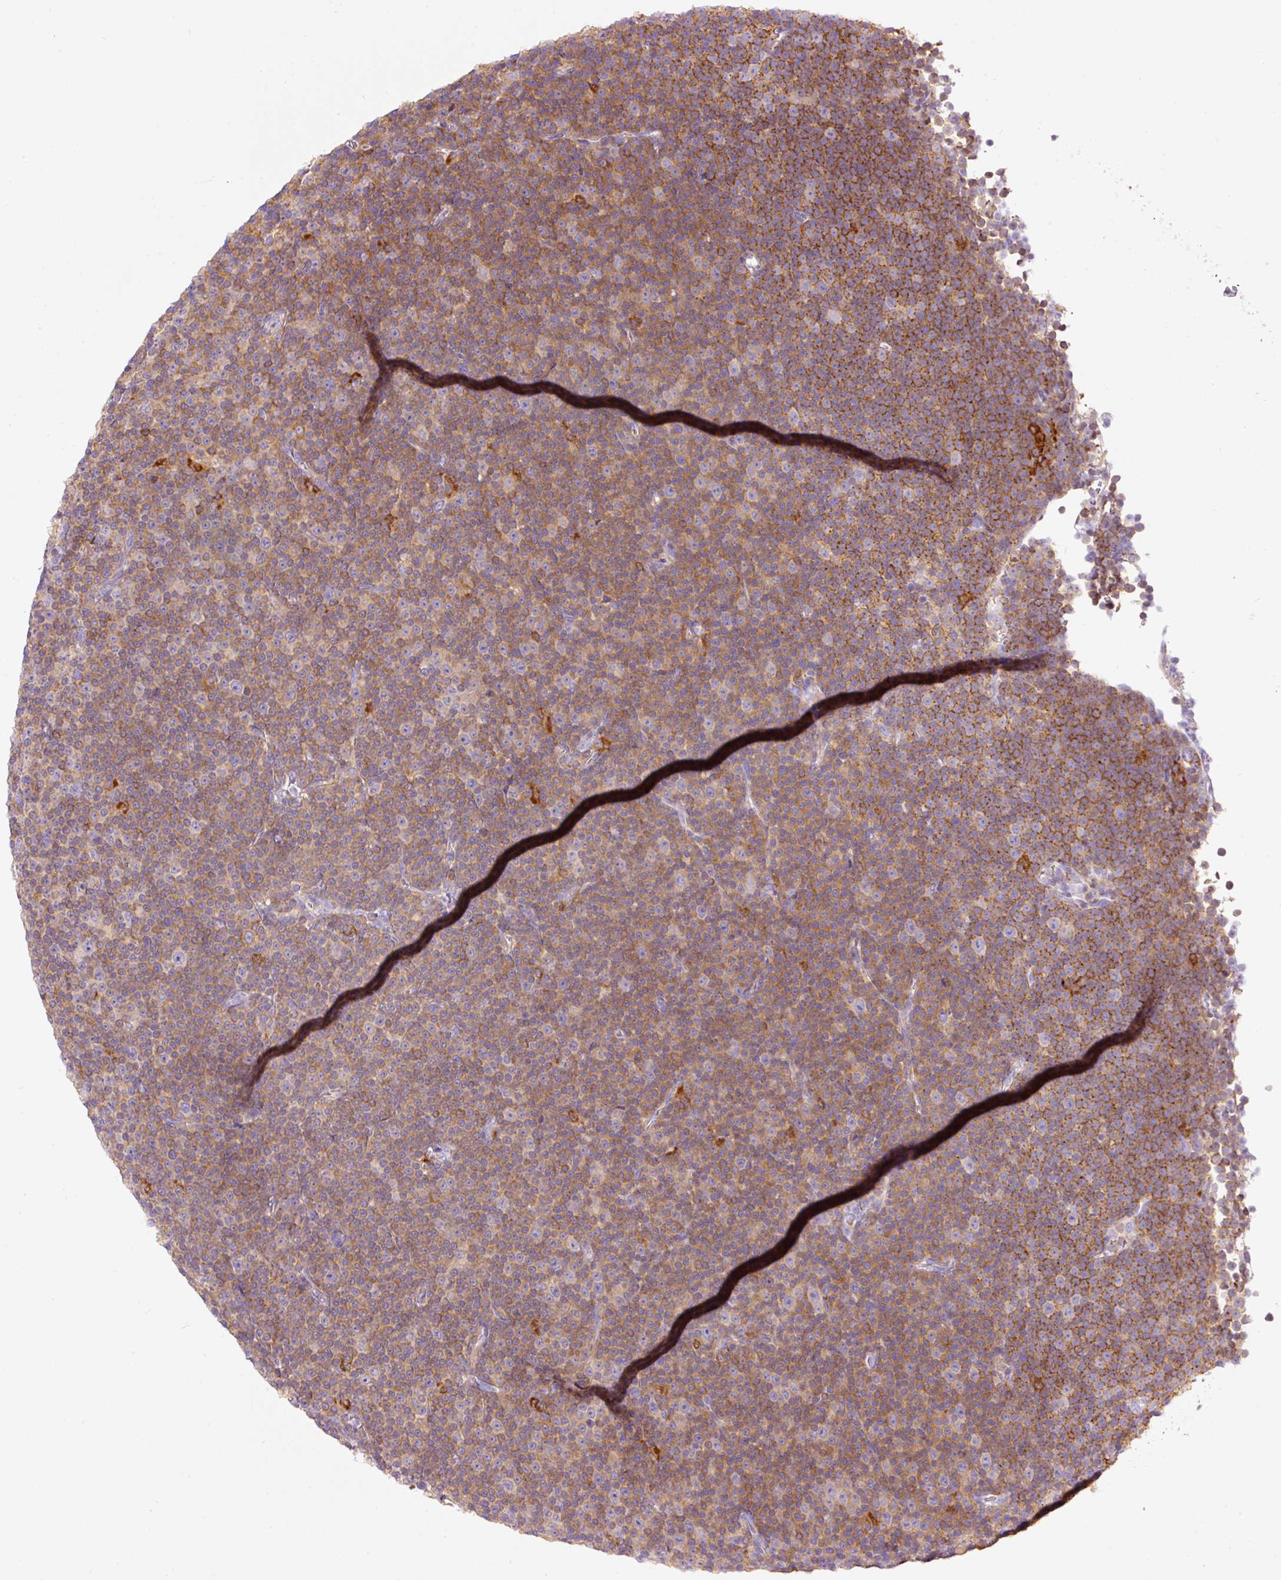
{"staining": {"intensity": "moderate", "quantity": ">75%", "location": "cytoplasmic/membranous"}, "tissue": "lymphoma", "cell_type": "Tumor cells", "image_type": "cancer", "snomed": [{"axis": "morphology", "description": "Malignant lymphoma, non-Hodgkin's type, Low grade"}, {"axis": "topography", "description": "Lymph node"}], "caption": "Human malignant lymphoma, non-Hodgkin's type (low-grade) stained with a brown dye exhibits moderate cytoplasmic/membranous positive positivity in about >75% of tumor cells.", "gene": "DOK6", "patient": {"sex": "female", "age": 67}}